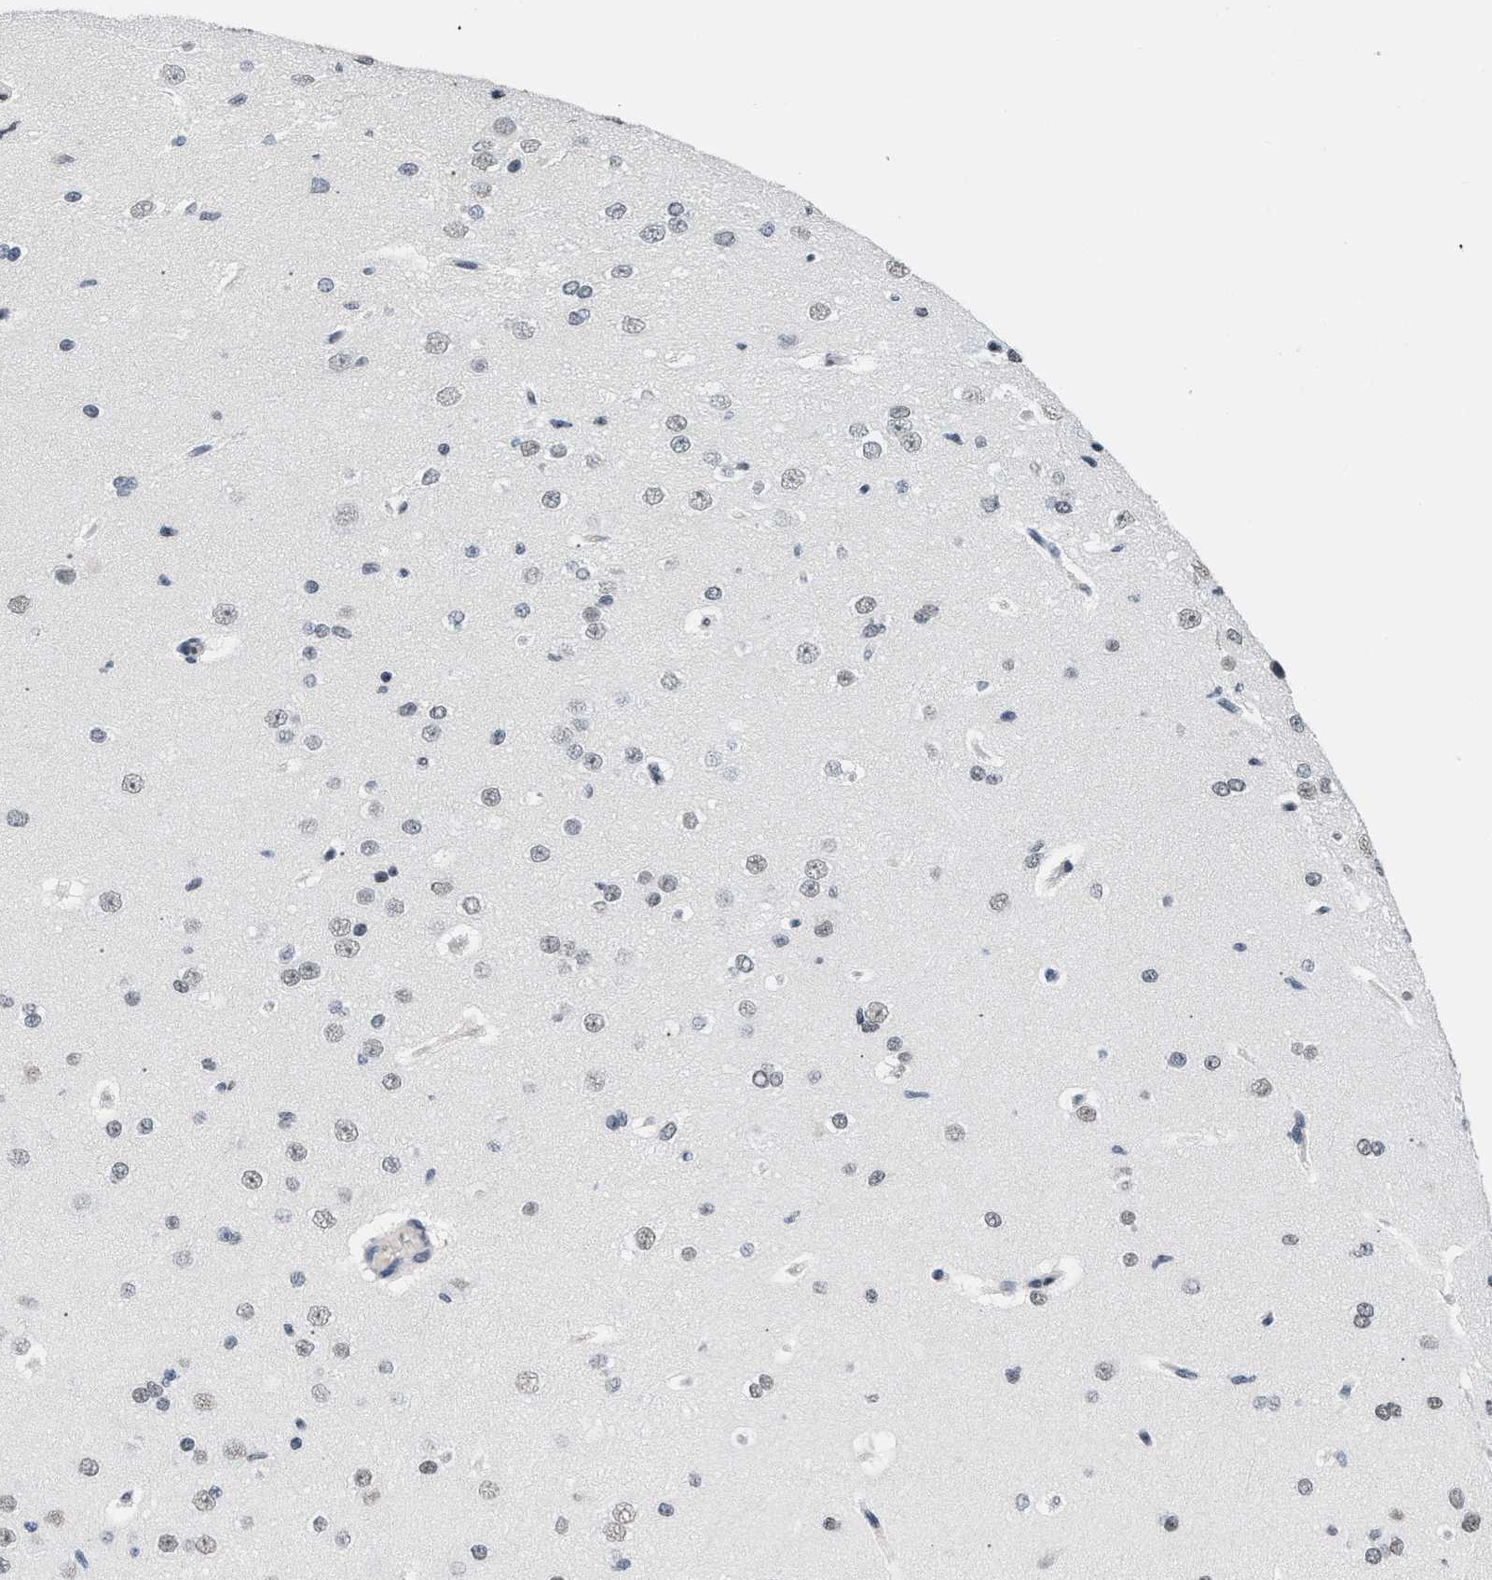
{"staining": {"intensity": "negative", "quantity": "none", "location": "none"}, "tissue": "cerebral cortex", "cell_type": "Endothelial cells", "image_type": "normal", "snomed": [{"axis": "morphology", "description": "Normal tissue, NOS"}, {"axis": "morphology", "description": "Developmental malformation"}, {"axis": "topography", "description": "Cerebral cortex"}], "caption": "Unremarkable cerebral cortex was stained to show a protein in brown. There is no significant positivity in endothelial cells.", "gene": "RAF1", "patient": {"sex": "female", "age": 30}}